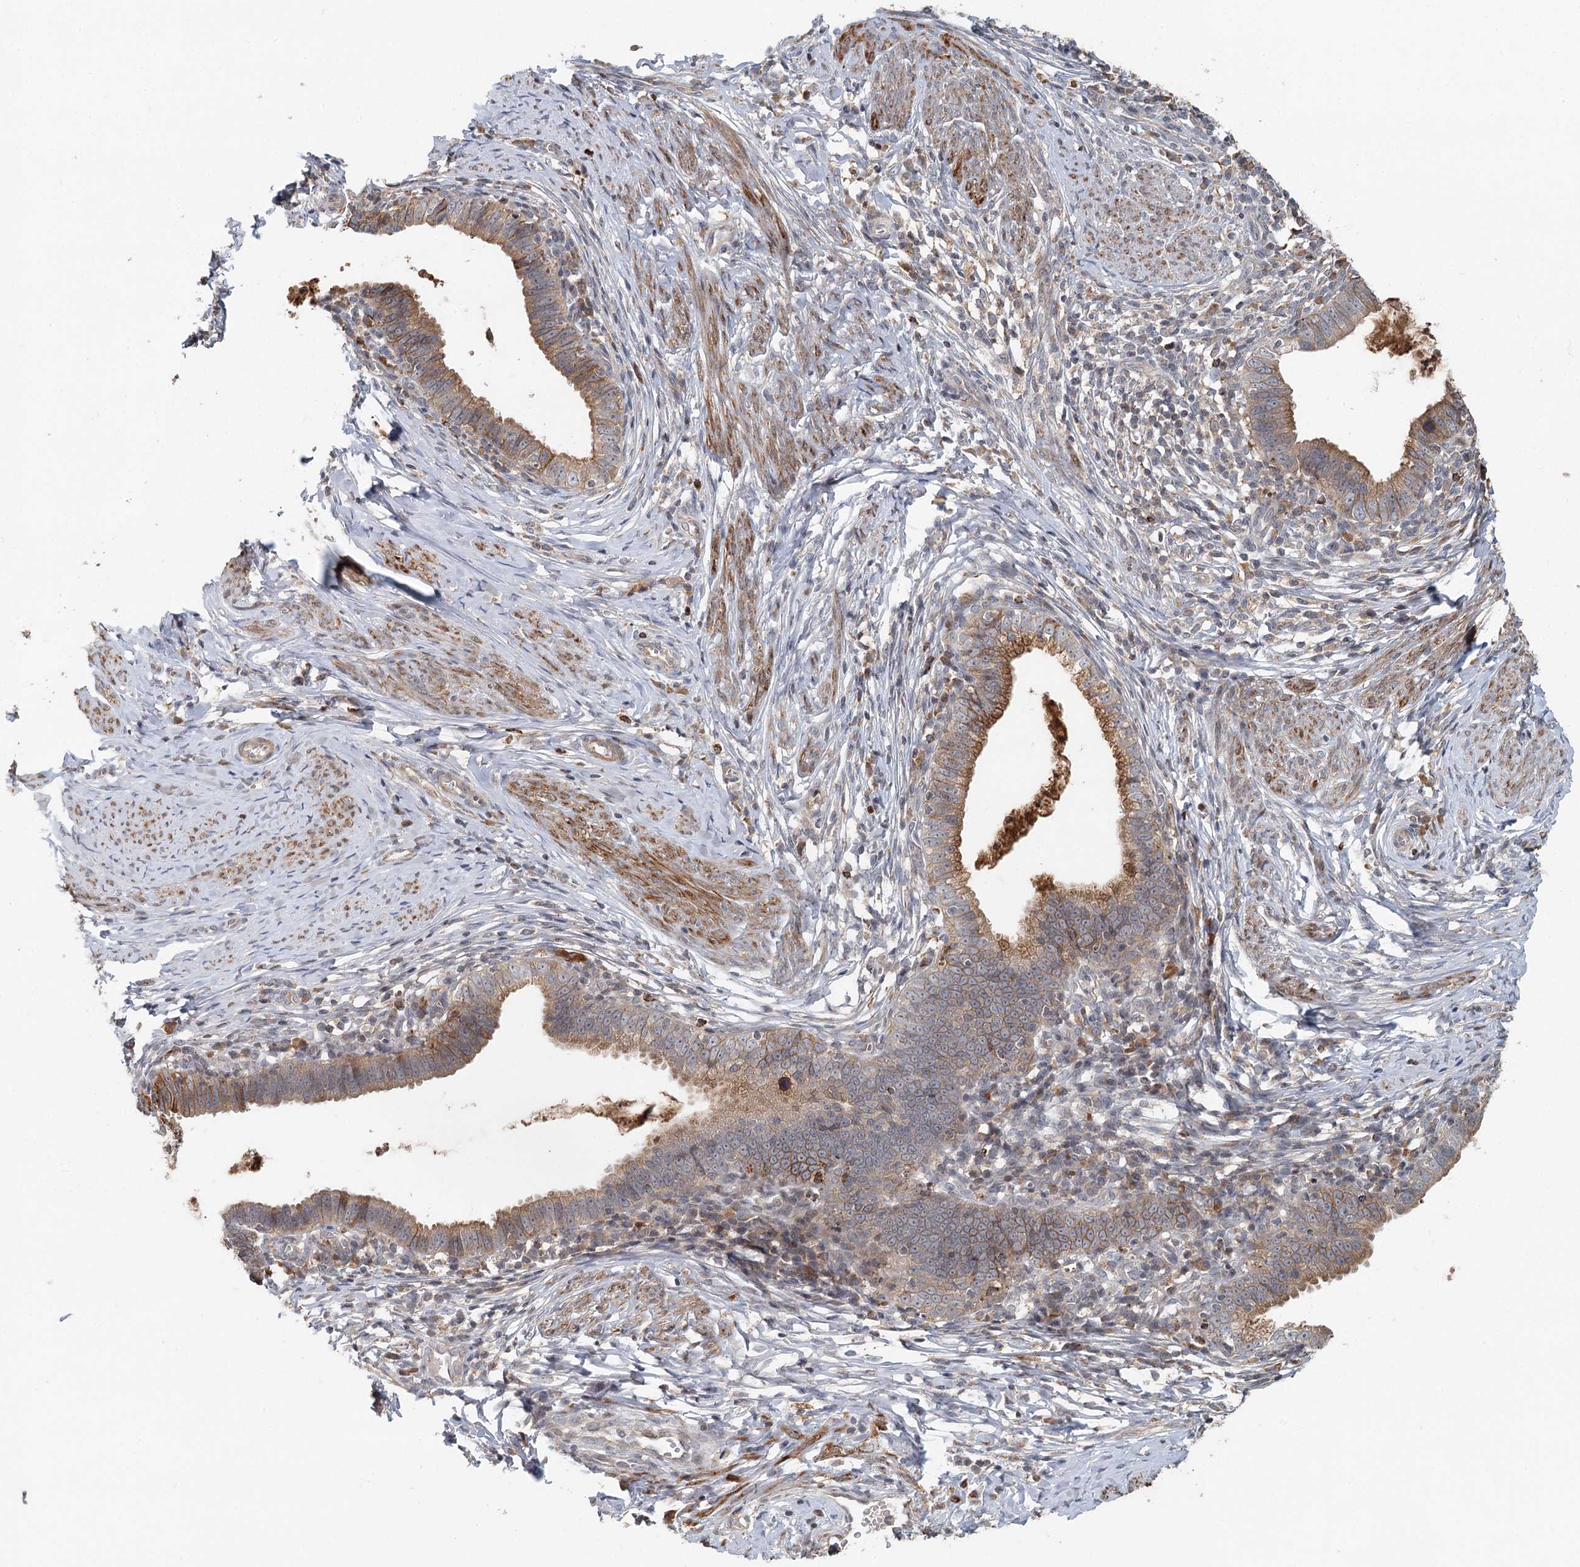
{"staining": {"intensity": "moderate", "quantity": ">75%", "location": "cytoplasmic/membranous"}, "tissue": "cervical cancer", "cell_type": "Tumor cells", "image_type": "cancer", "snomed": [{"axis": "morphology", "description": "Adenocarcinoma, NOS"}, {"axis": "topography", "description": "Cervix"}], "caption": "The immunohistochemical stain highlights moderate cytoplasmic/membranous positivity in tumor cells of cervical cancer tissue.", "gene": "RNF111", "patient": {"sex": "female", "age": 36}}